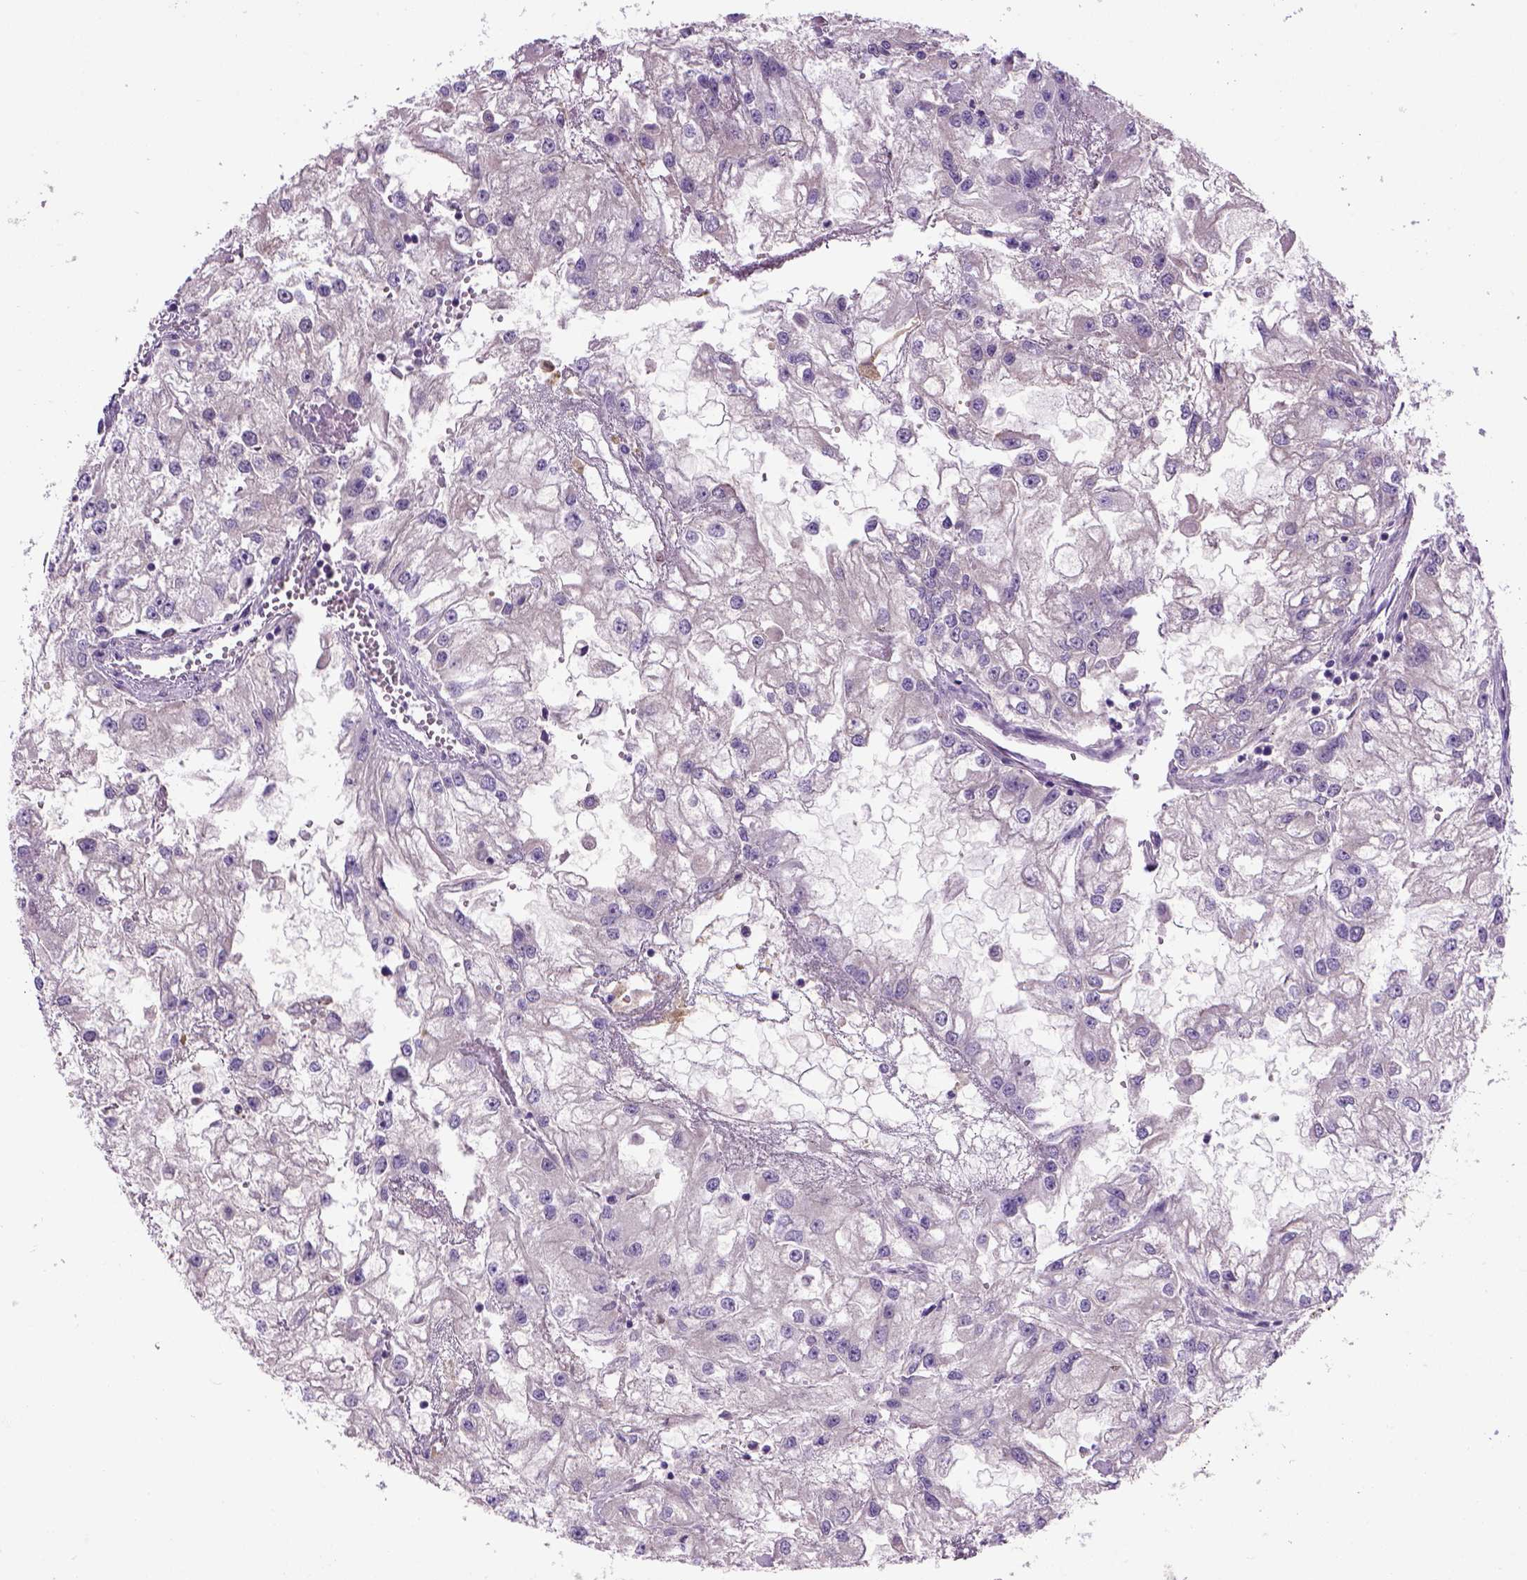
{"staining": {"intensity": "negative", "quantity": "none", "location": "none"}, "tissue": "renal cancer", "cell_type": "Tumor cells", "image_type": "cancer", "snomed": [{"axis": "morphology", "description": "Adenocarcinoma, NOS"}, {"axis": "topography", "description": "Kidney"}], "caption": "IHC photomicrograph of neoplastic tissue: renal cancer (adenocarcinoma) stained with DAB (3,3'-diaminobenzidine) displays no significant protein staining in tumor cells.", "gene": "CDH1", "patient": {"sex": "male", "age": 59}}